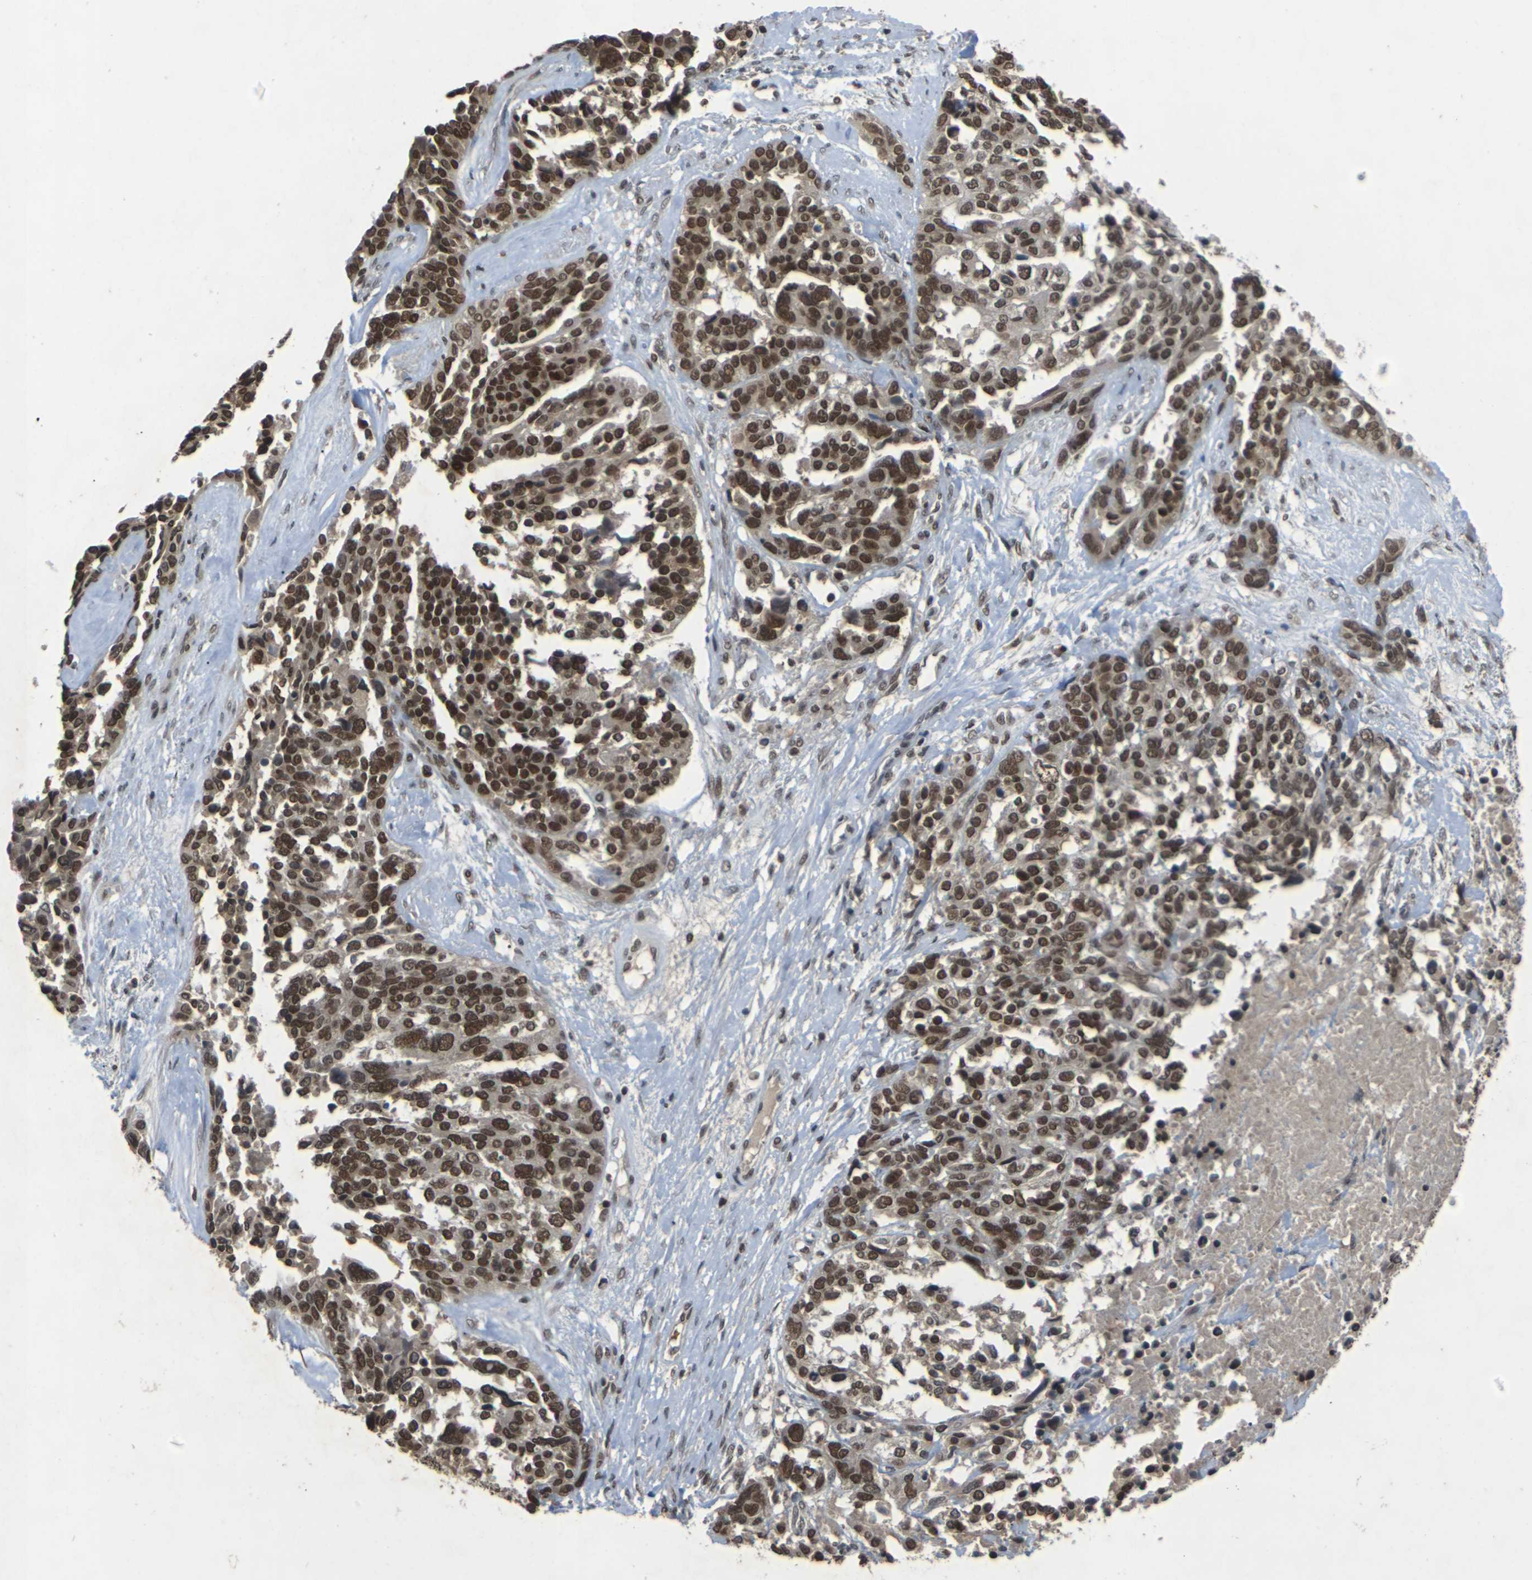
{"staining": {"intensity": "strong", "quantity": ">75%", "location": "nuclear"}, "tissue": "ovarian cancer", "cell_type": "Tumor cells", "image_type": "cancer", "snomed": [{"axis": "morphology", "description": "Cystadenocarcinoma, serous, NOS"}, {"axis": "topography", "description": "Ovary"}], "caption": "Human ovarian cancer stained with a protein marker exhibits strong staining in tumor cells.", "gene": "NELFA", "patient": {"sex": "female", "age": 44}}